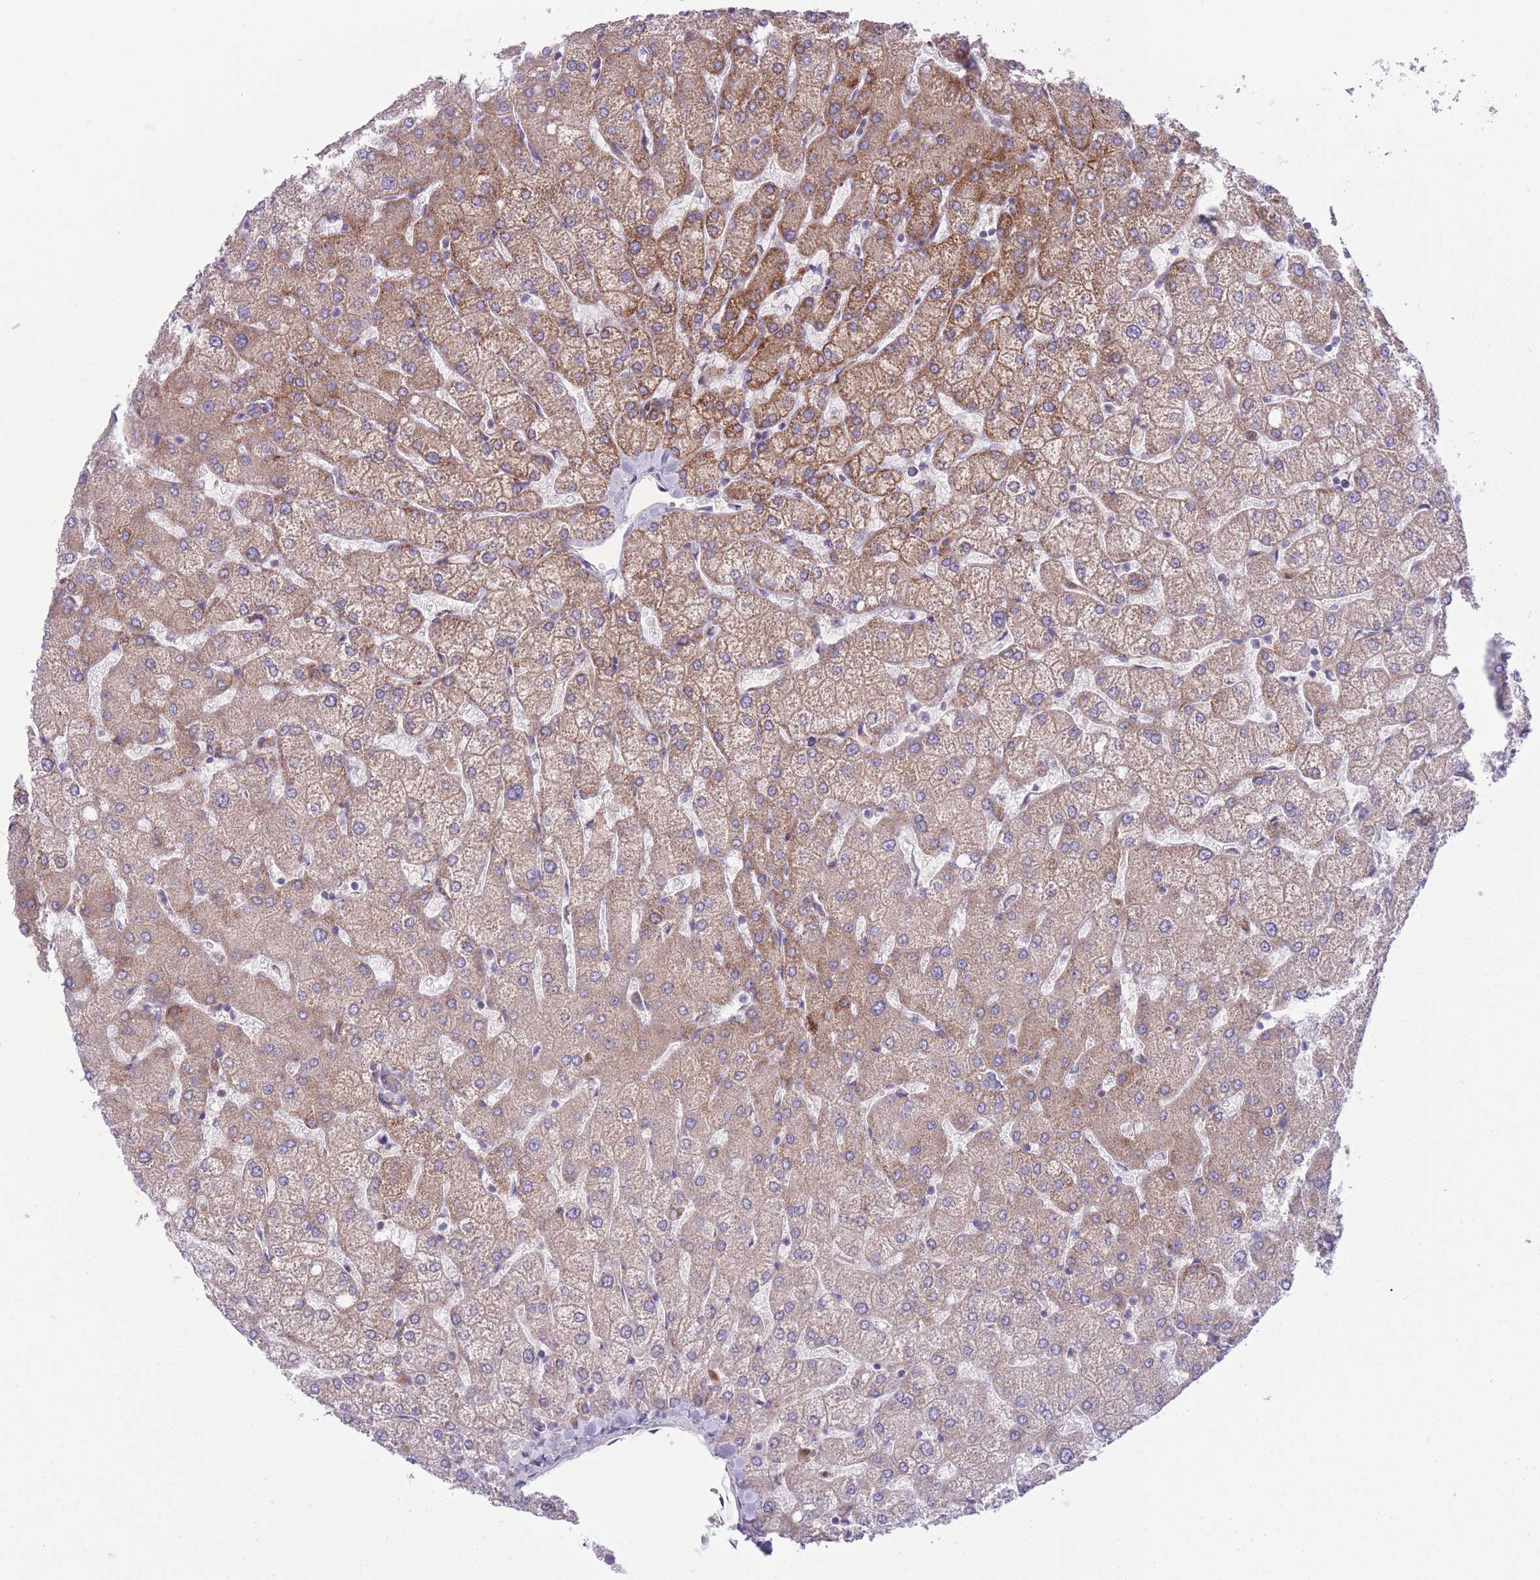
{"staining": {"intensity": "negative", "quantity": "none", "location": "none"}, "tissue": "liver", "cell_type": "Cholangiocytes", "image_type": "normal", "snomed": [{"axis": "morphology", "description": "Normal tissue, NOS"}, {"axis": "topography", "description": "Liver"}], "caption": "IHC micrograph of unremarkable liver: human liver stained with DAB demonstrates no significant protein expression in cholangiocytes. (DAB (3,3'-diaminobenzidine) IHC, high magnification).", "gene": "CCT6A", "patient": {"sex": "female", "age": 54}}